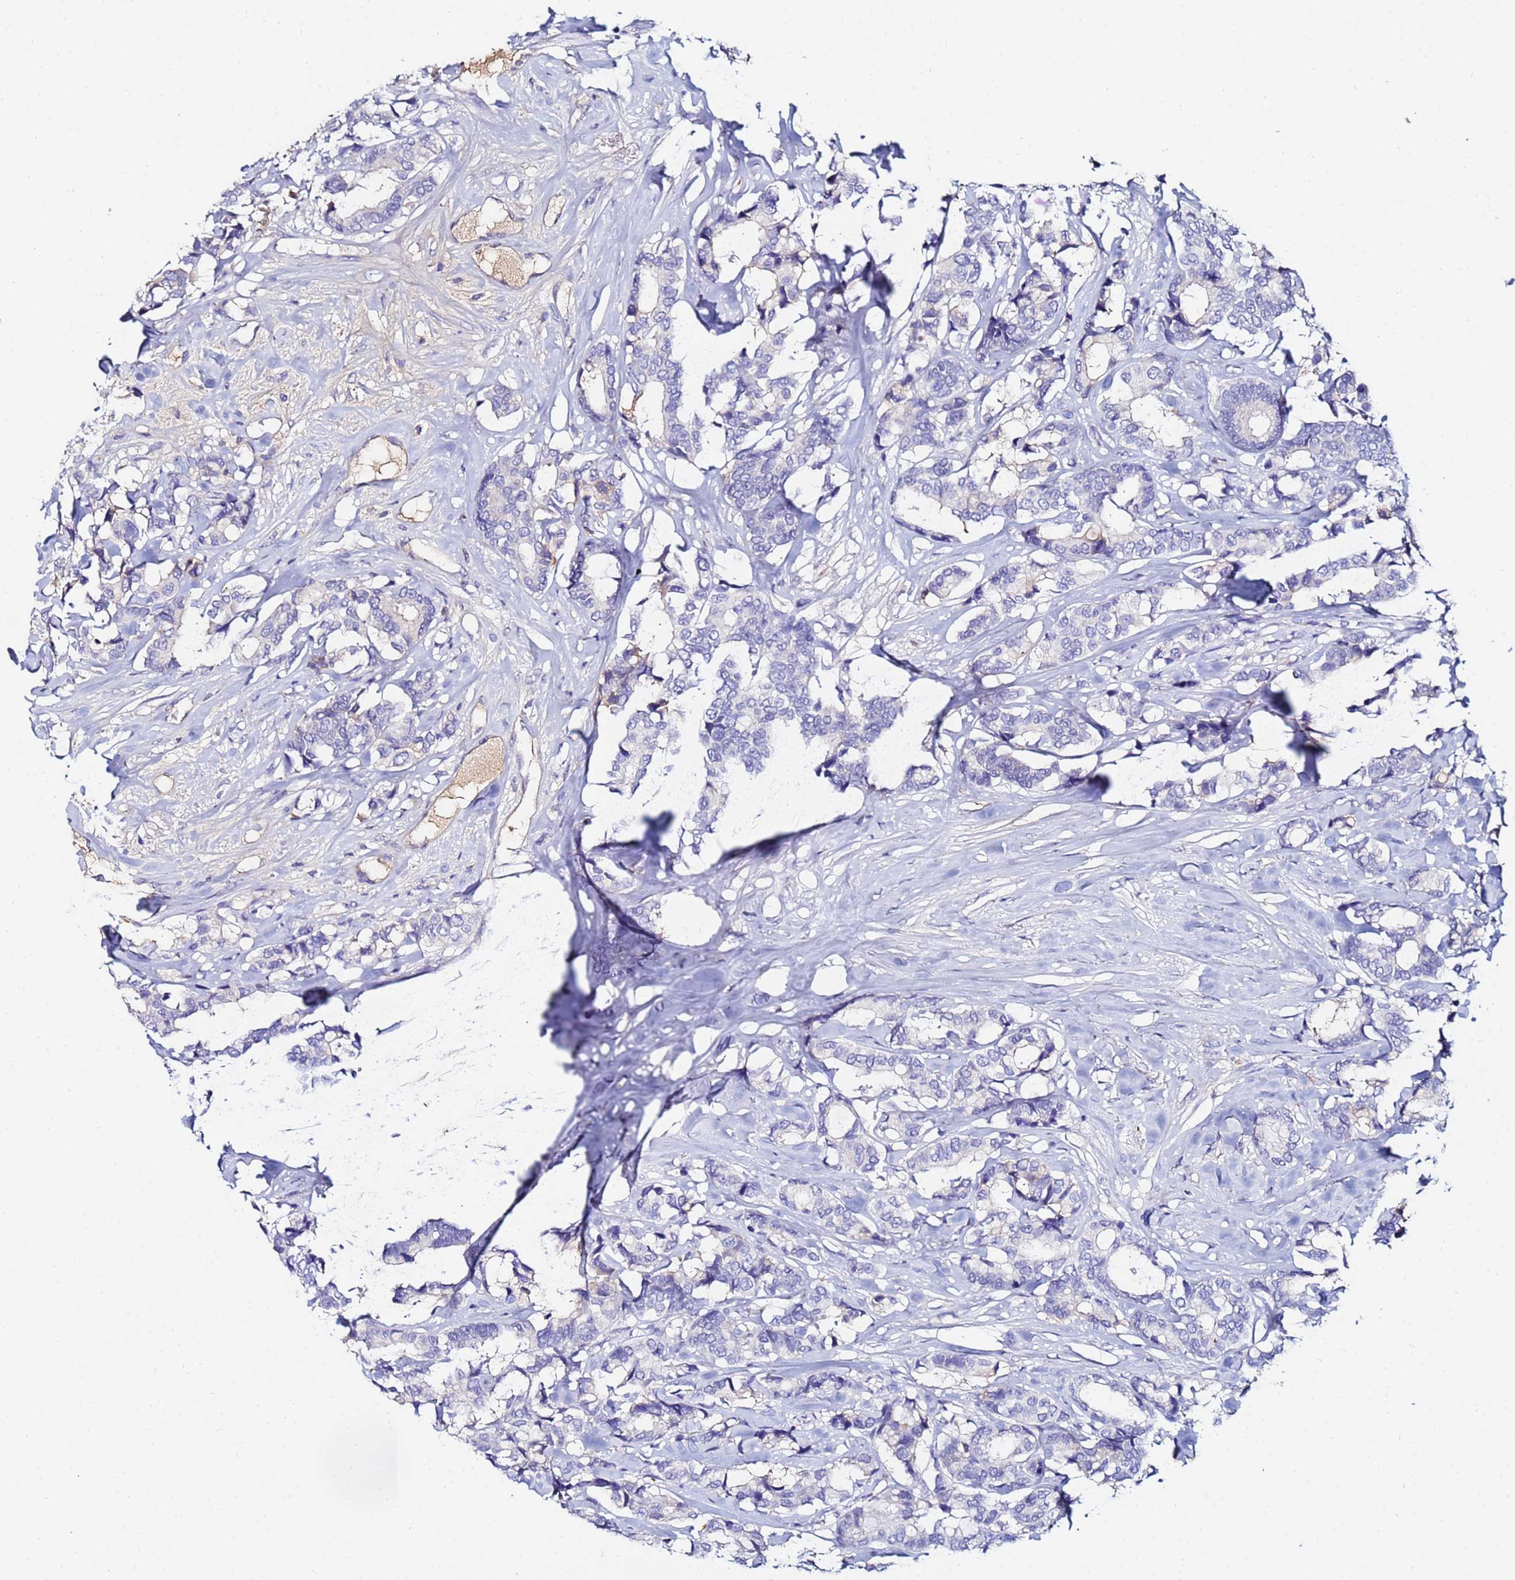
{"staining": {"intensity": "negative", "quantity": "none", "location": "none"}, "tissue": "breast cancer", "cell_type": "Tumor cells", "image_type": "cancer", "snomed": [{"axis": "morphology", "description": "Normal tissue, NOS"}, {"axis": "morphology", "description": "Duct carcinoma"}, {"axis": "topography", "description": "Breast"}], "caption": "DAB (3,3'-diaminobenzidine) immunohistochemical staining of human breast cancer exhibits no significant staining in tumor cells.", "gene": "TUBAL3", "patient": {"sex": "female", "age": 87}}